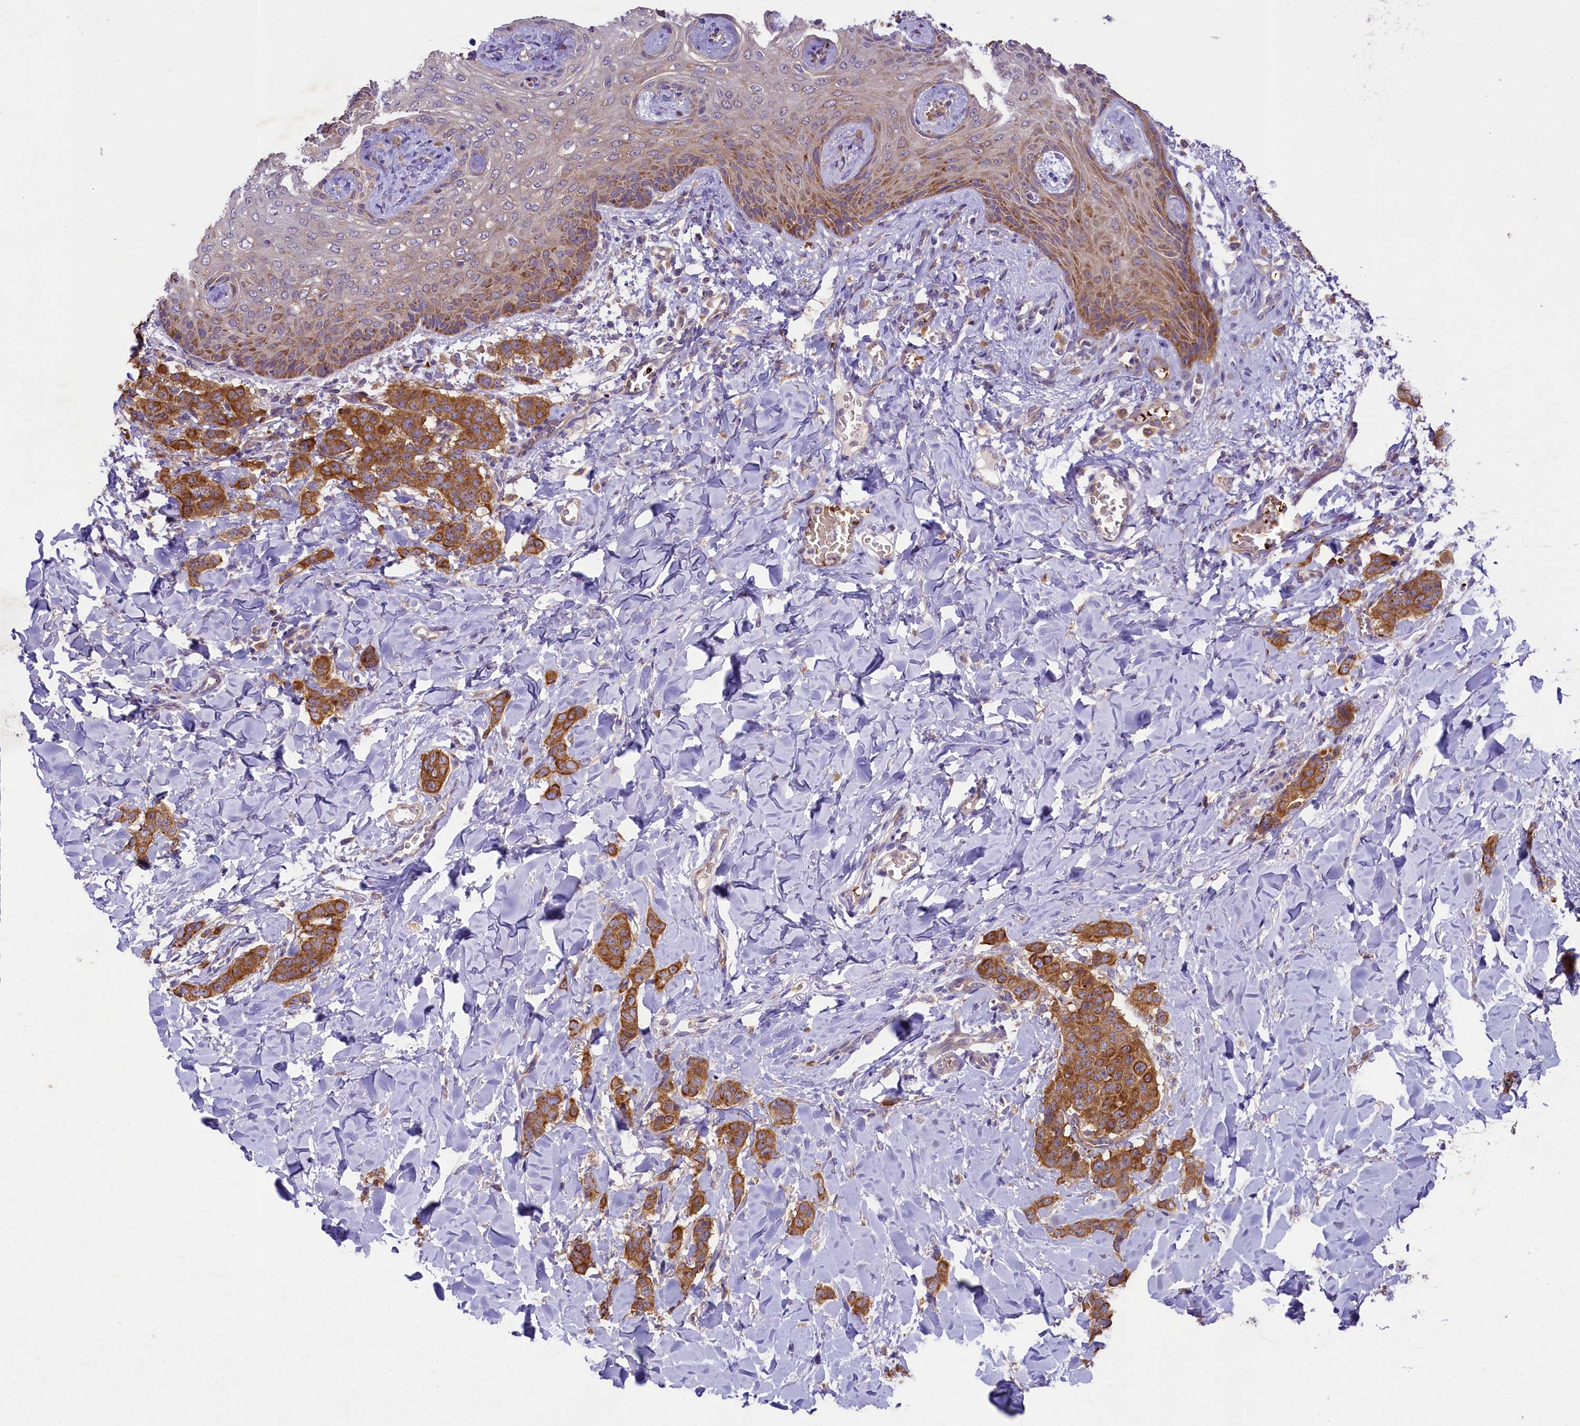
{"staining": {"intensity": "strong", "quantity": ">75%", "location": "cytoplasmic/membranous"}, "tissue": "breast cancer", "cell_type": "Tumor cells", "image_type": "cancer", "snomed": [{"axis": "morphology", "description": "Duct carcinoma"}, {"axis": "topography", "description": "Breast"}], "caption": "Intraductal carcinoma (breast) stained for a protein (brown) demonstrates strong cytoplasmic/membranous positive positivity in about >75% of tumor cells.", "gene": "LARP4", "patient": {"sex": "female", "age": 40}}